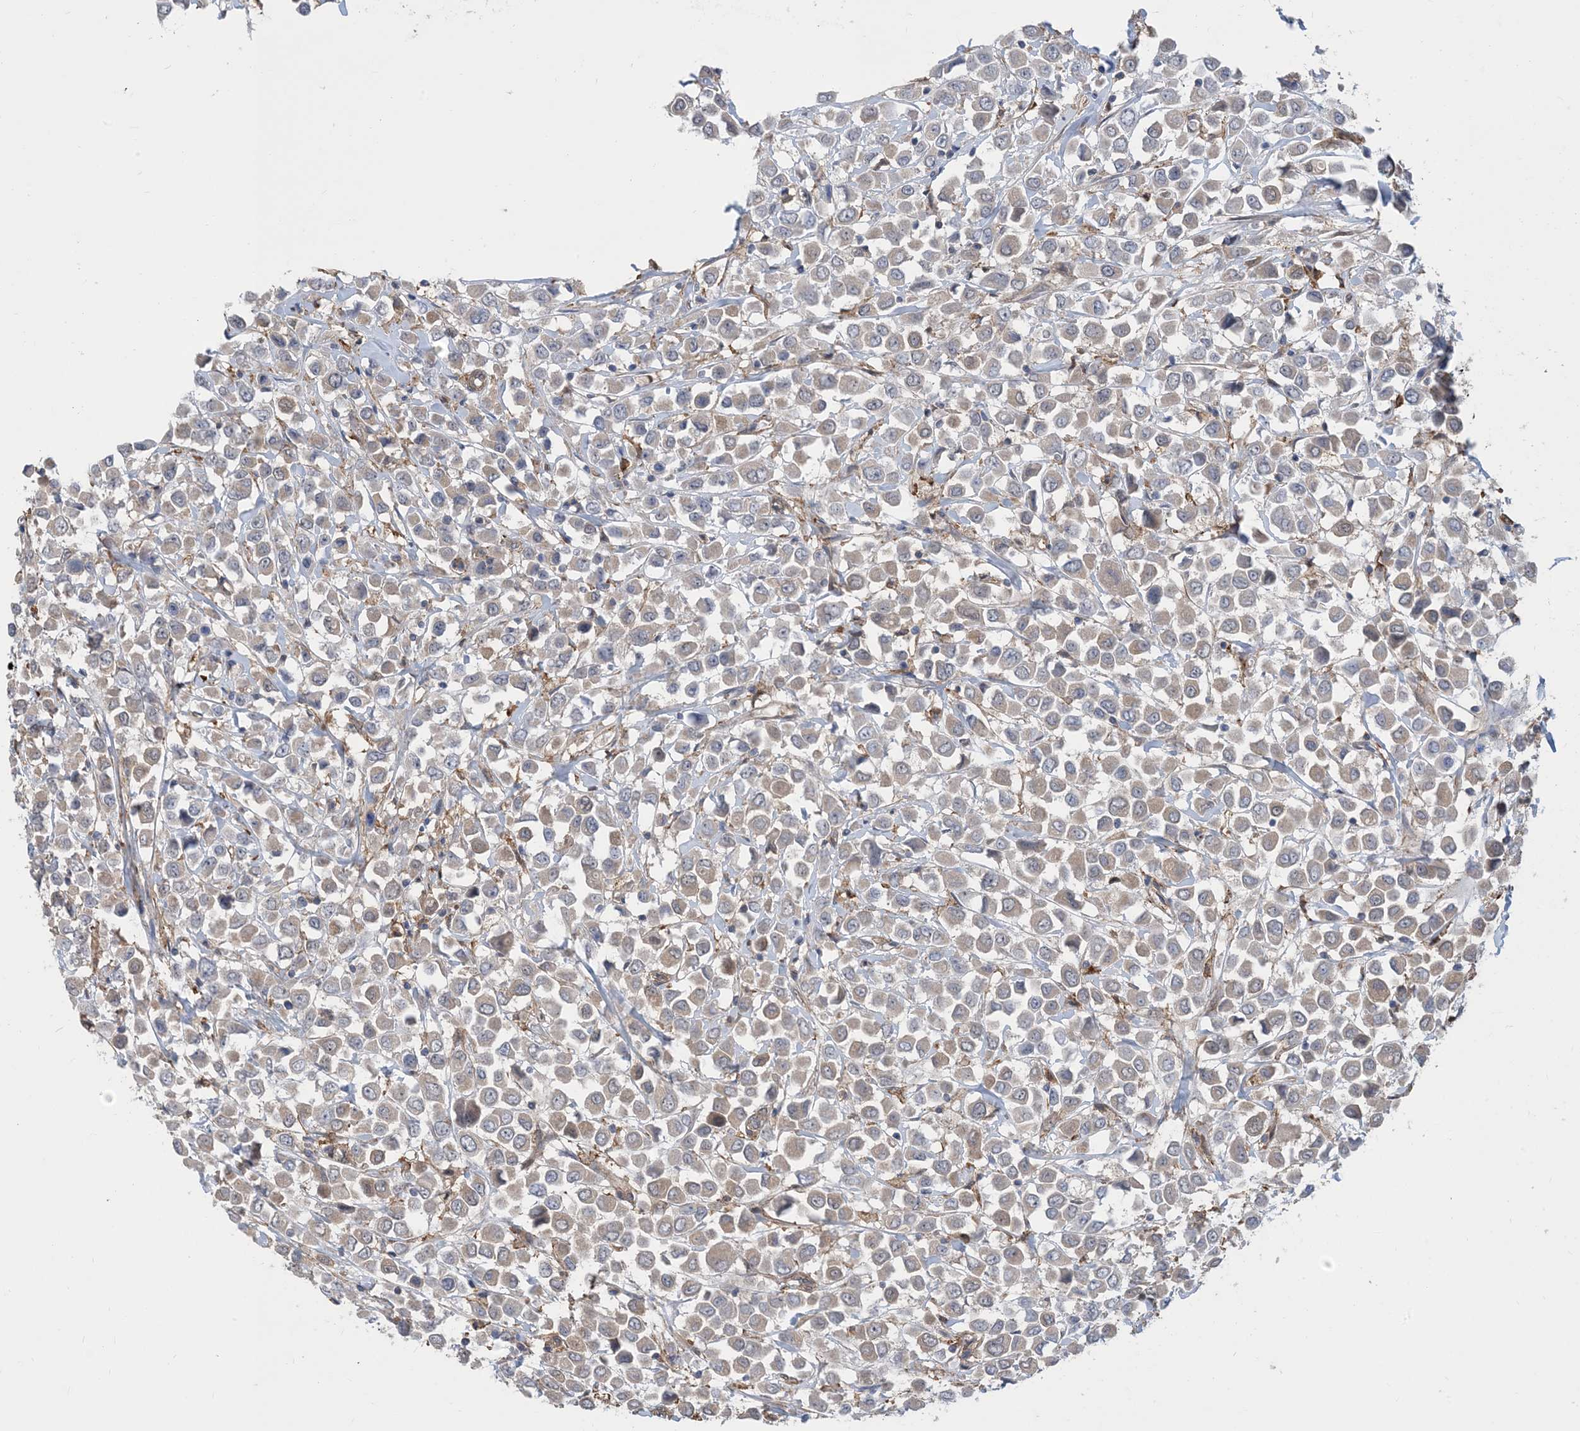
{"staining": {"intensity": "negative", "quantity": "none", "location": "none"}, "tissue": "breast cancer", "cell_type": "Tumor cells", "image_type": "cancer", "snomed": [{"axis": "morphology", "description": "Duct carcinoma"}, {"axis": "topography", "description": "Breast"}], "caption": "This is a photomicrograph of immunohistochemistry (IHC) staining of breast cancer, which shows no positivity in tumor cells.", "gene": "HS1BP3", "patient": {"sex": "female", "age": 61}}